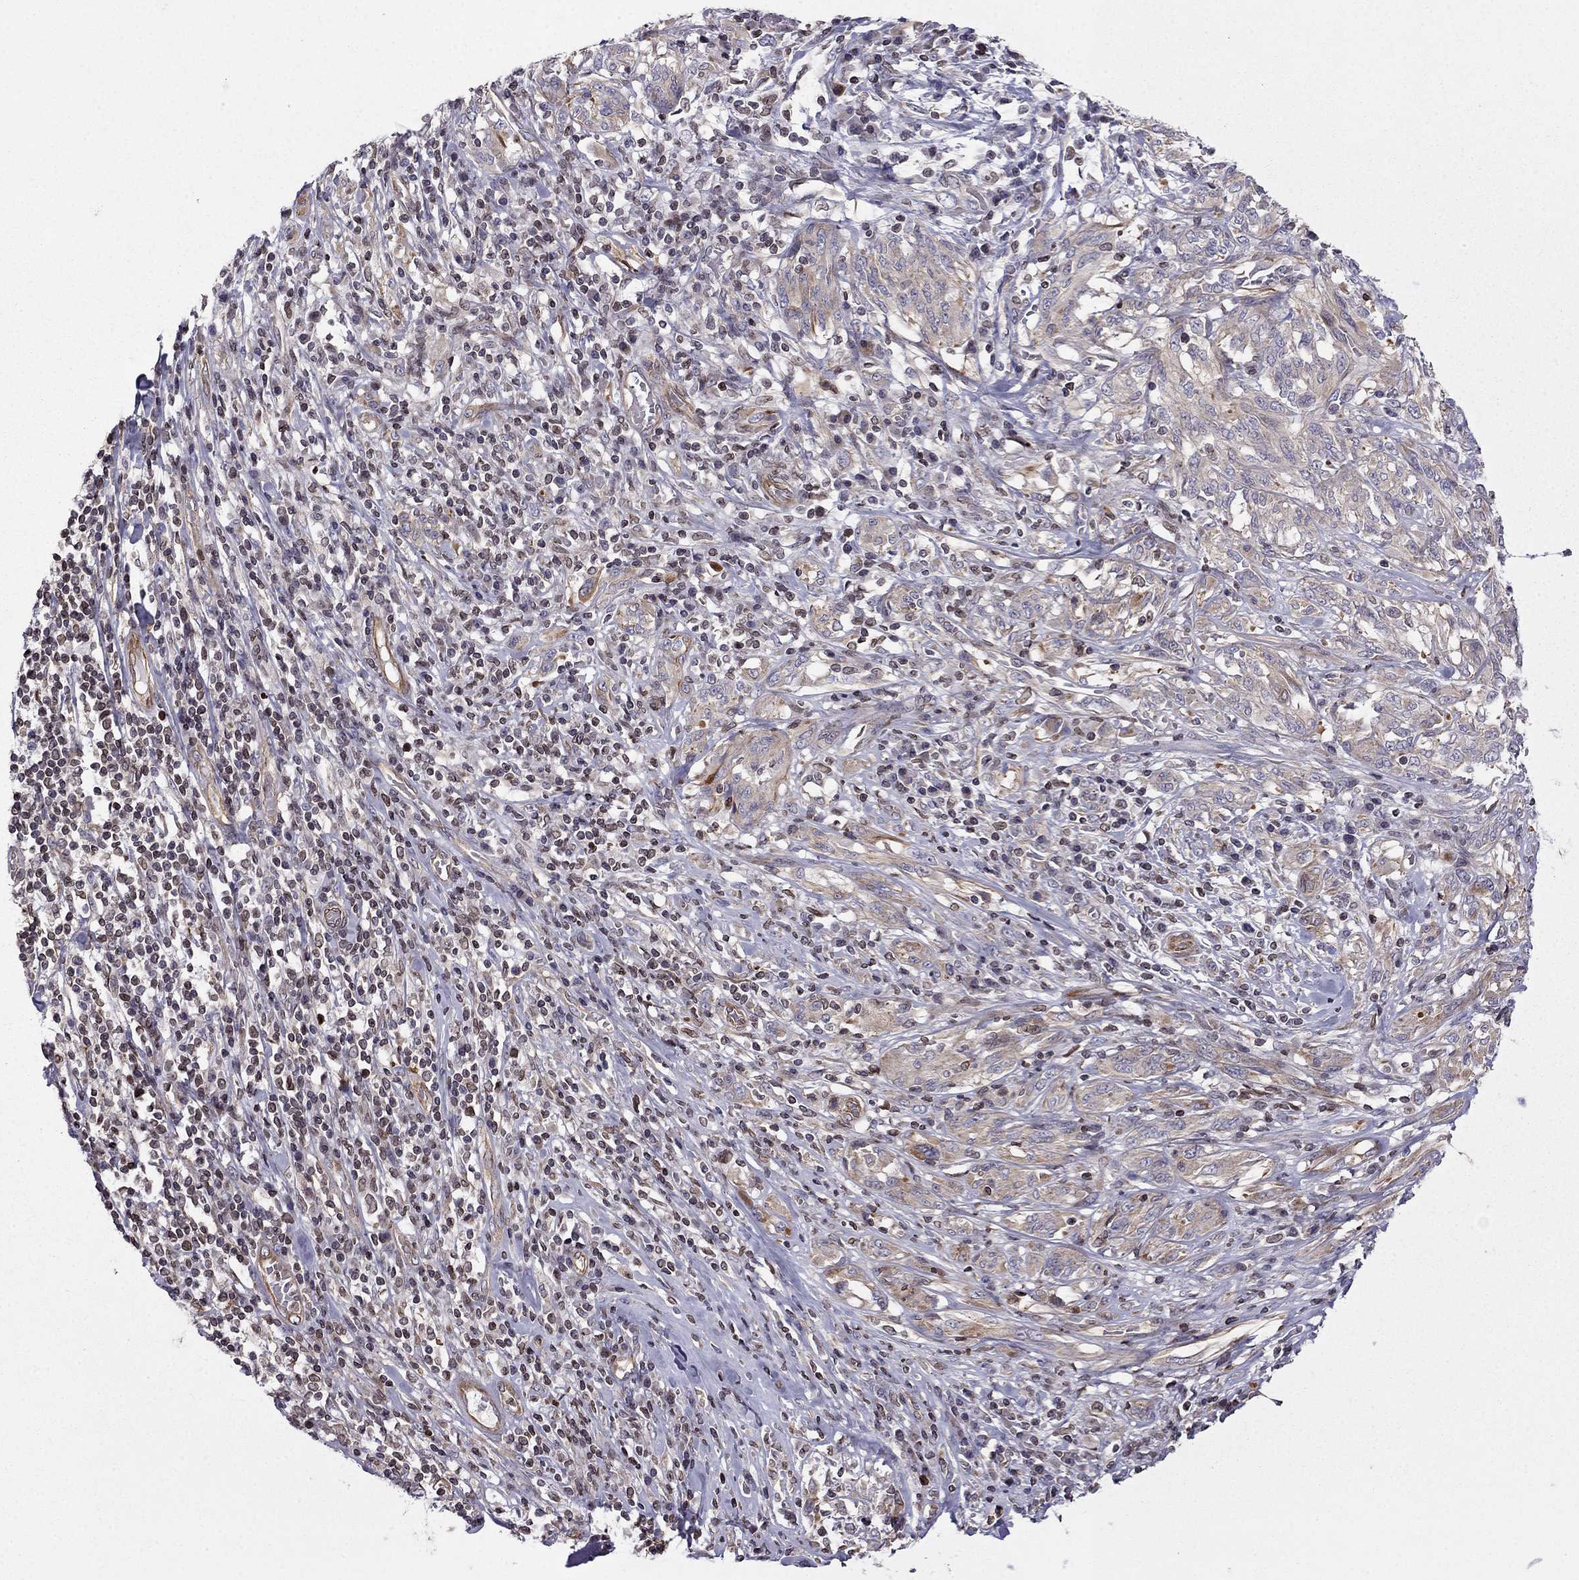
{"staining": {"intensity": "moderate", "quantity": "<25%", "location": "cytoplasmic/membranous"}, "tissue": "melanoma", "cell_type": "Tumor cells", "image_type": "cancer", "snomed": [{"axis": "morphology", "description": "Malignant melanoma, NOS"}, {"axis": "topography", "description": "Skin"}], "caption": "IHC photomicrograph of melanoma stained for a protein (brown), which demonstrates low levels of moderate cytoplasmic/membranous positivity in approximately <25% of tumor cells.", "gene": "CDC42BPA", "patient": {"sex": "female", "age": 91}}